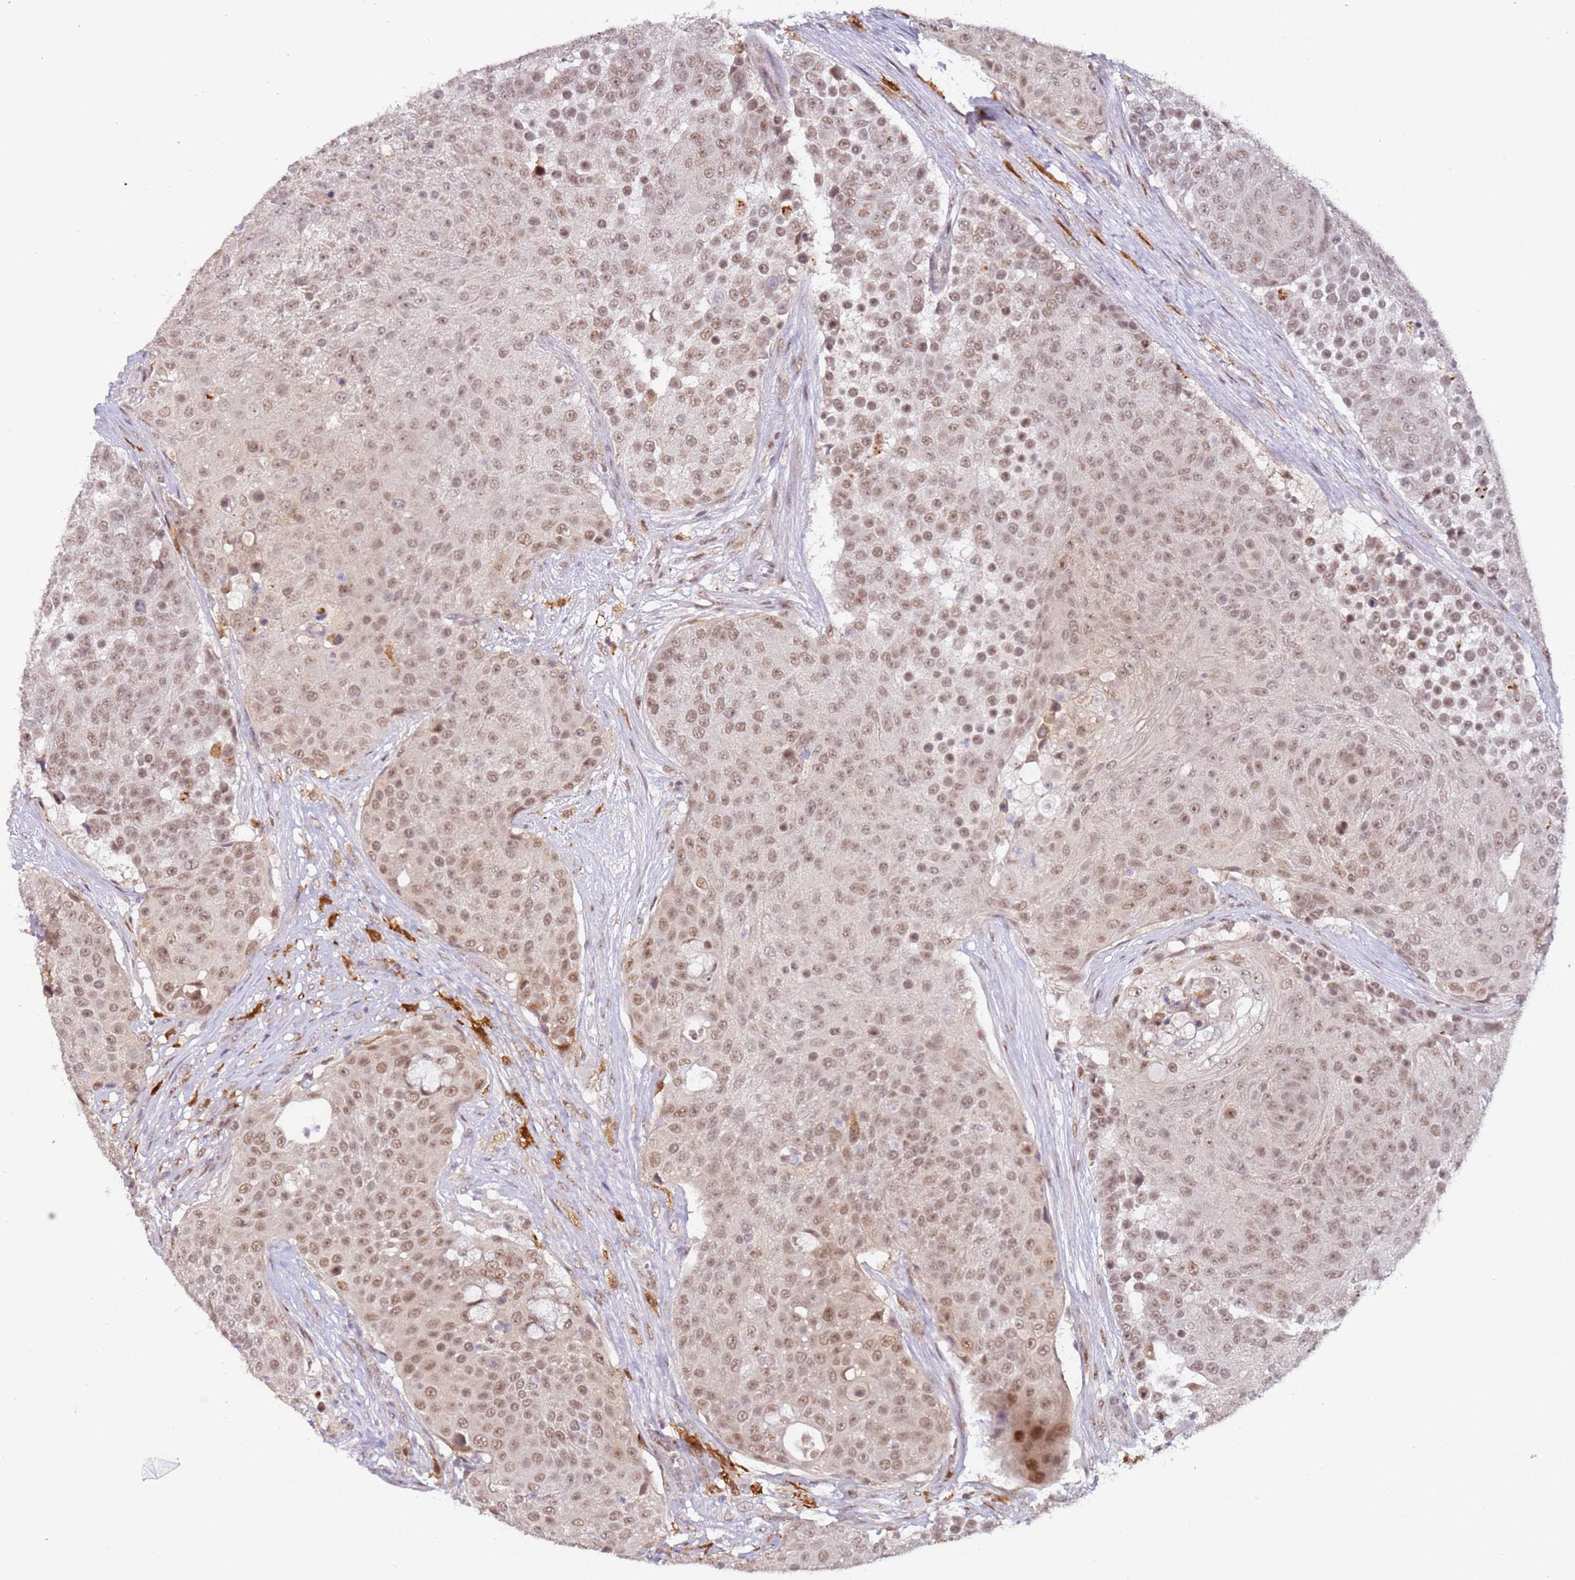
{"staining": {"intensity": "moderate", "quantity": "25%-75%", "location": "nuclear"}, "tissue": "urothelial cancer", "cell_type": "Tumor cells", "image_type": "cancer", "snomed": [{"axis": "morphology", "description": "Urothelial carcinoma, High grade"}, {"axis": "topography", "description": "Urinary bladder"}], "caption": "This image displays immunohistochemistry staining of high-grade urothelial carcinoma, with medium moderate nuclear positivity in approximately 25%-75% of tumor cells.", "gene": "LGALSL", "patient": {"sex": "female", "age": 63}}